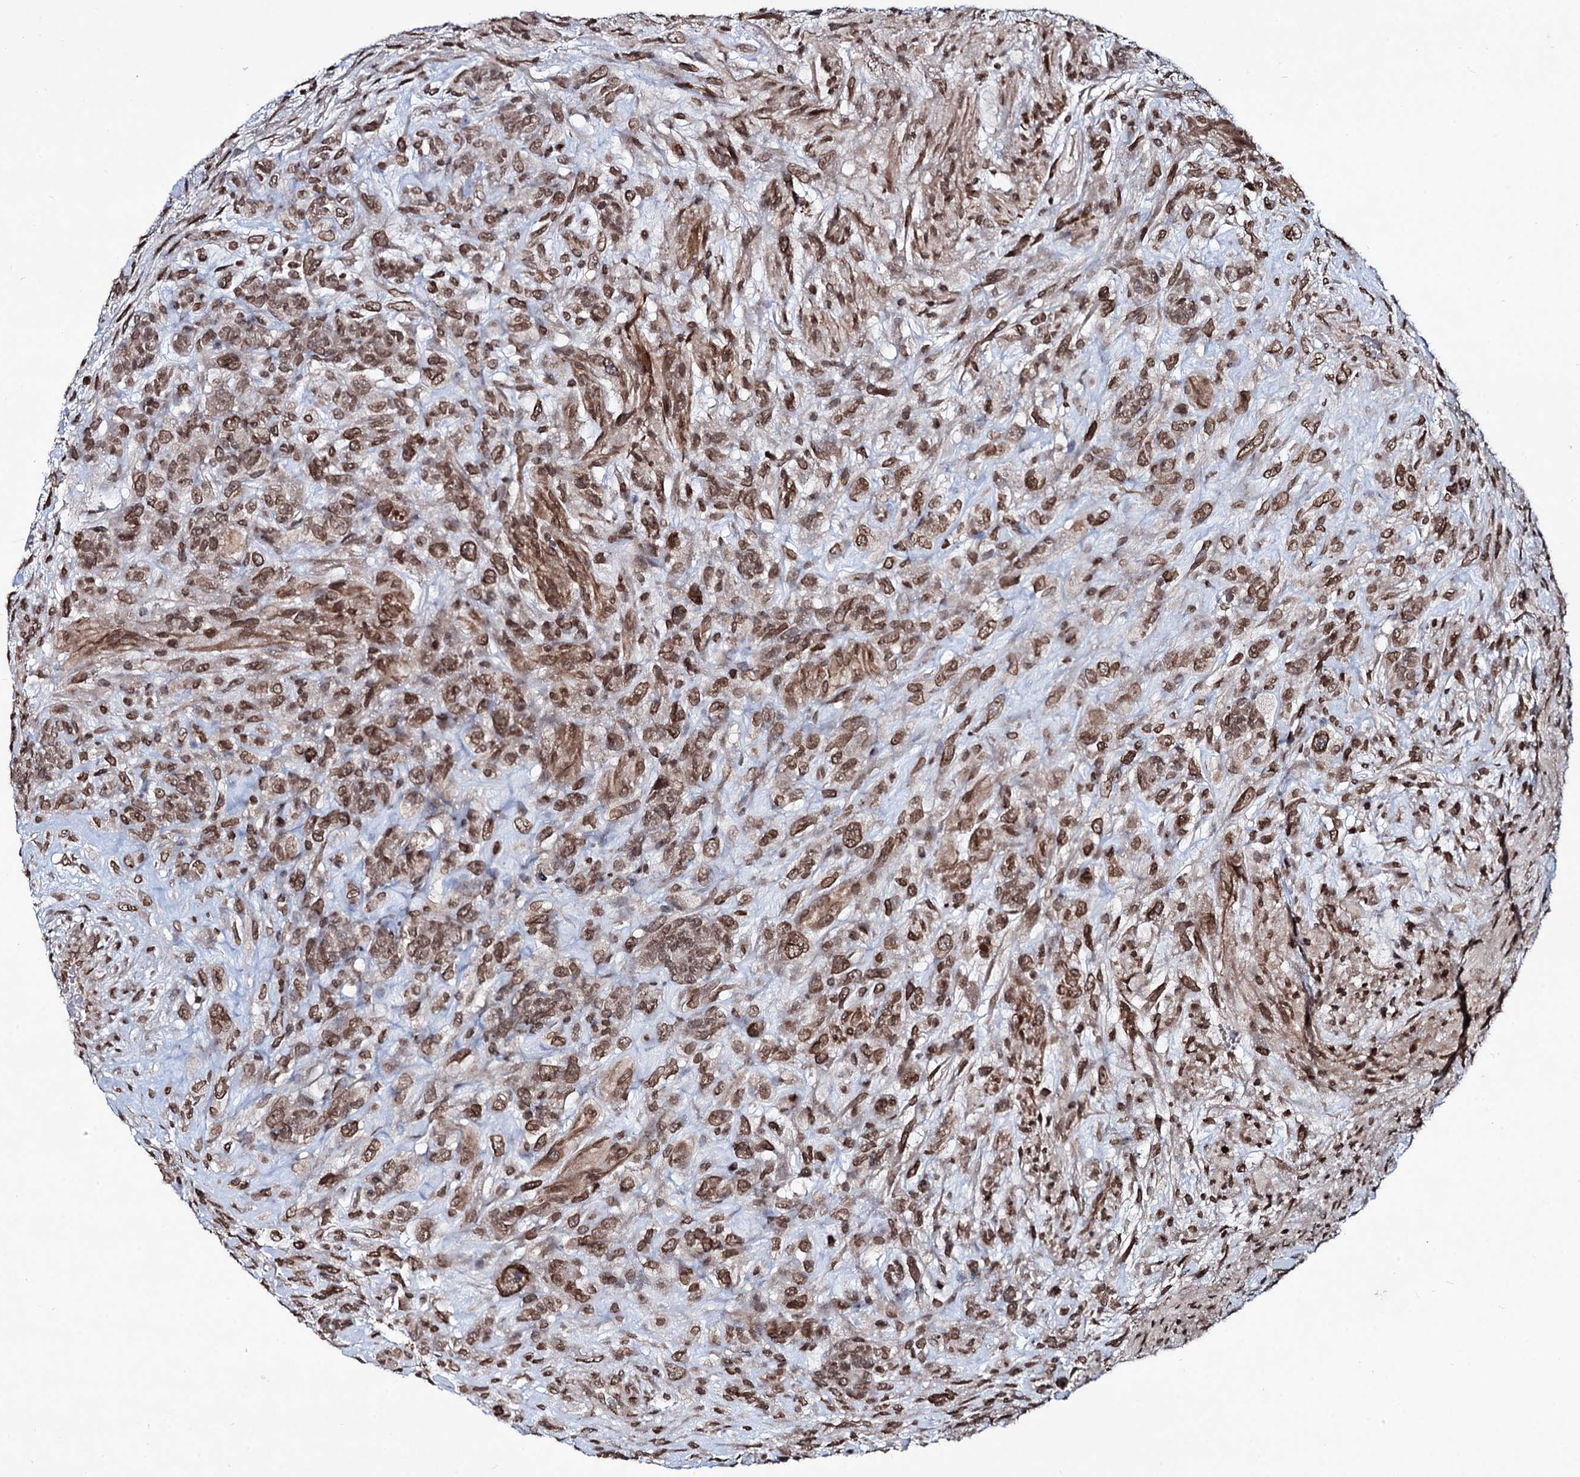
{"staining": {"intensity": "moderate", "quantity": ">75%", "location": "cytoplasmic/membranous,nuclear"}, "tissue": "glioma", "cell_type": "Tumor cells", "image_type": "cancer", "snomed": [{"axis": "morphology", "description": "Glioma, malignant, High grade"}, {"axis": "topography", "description": "Brain"}], "caption": "Immunohistochemistry (IHC) (DAB (3,3'-diaminobenzidine)) staining of human glioma demonstrates moderate cytoplasmic/membranous and nuclear protein expression in about >75% of tumor cells.", "gene": "RNF6", "patient": {"sex": "male", "age": 61}}